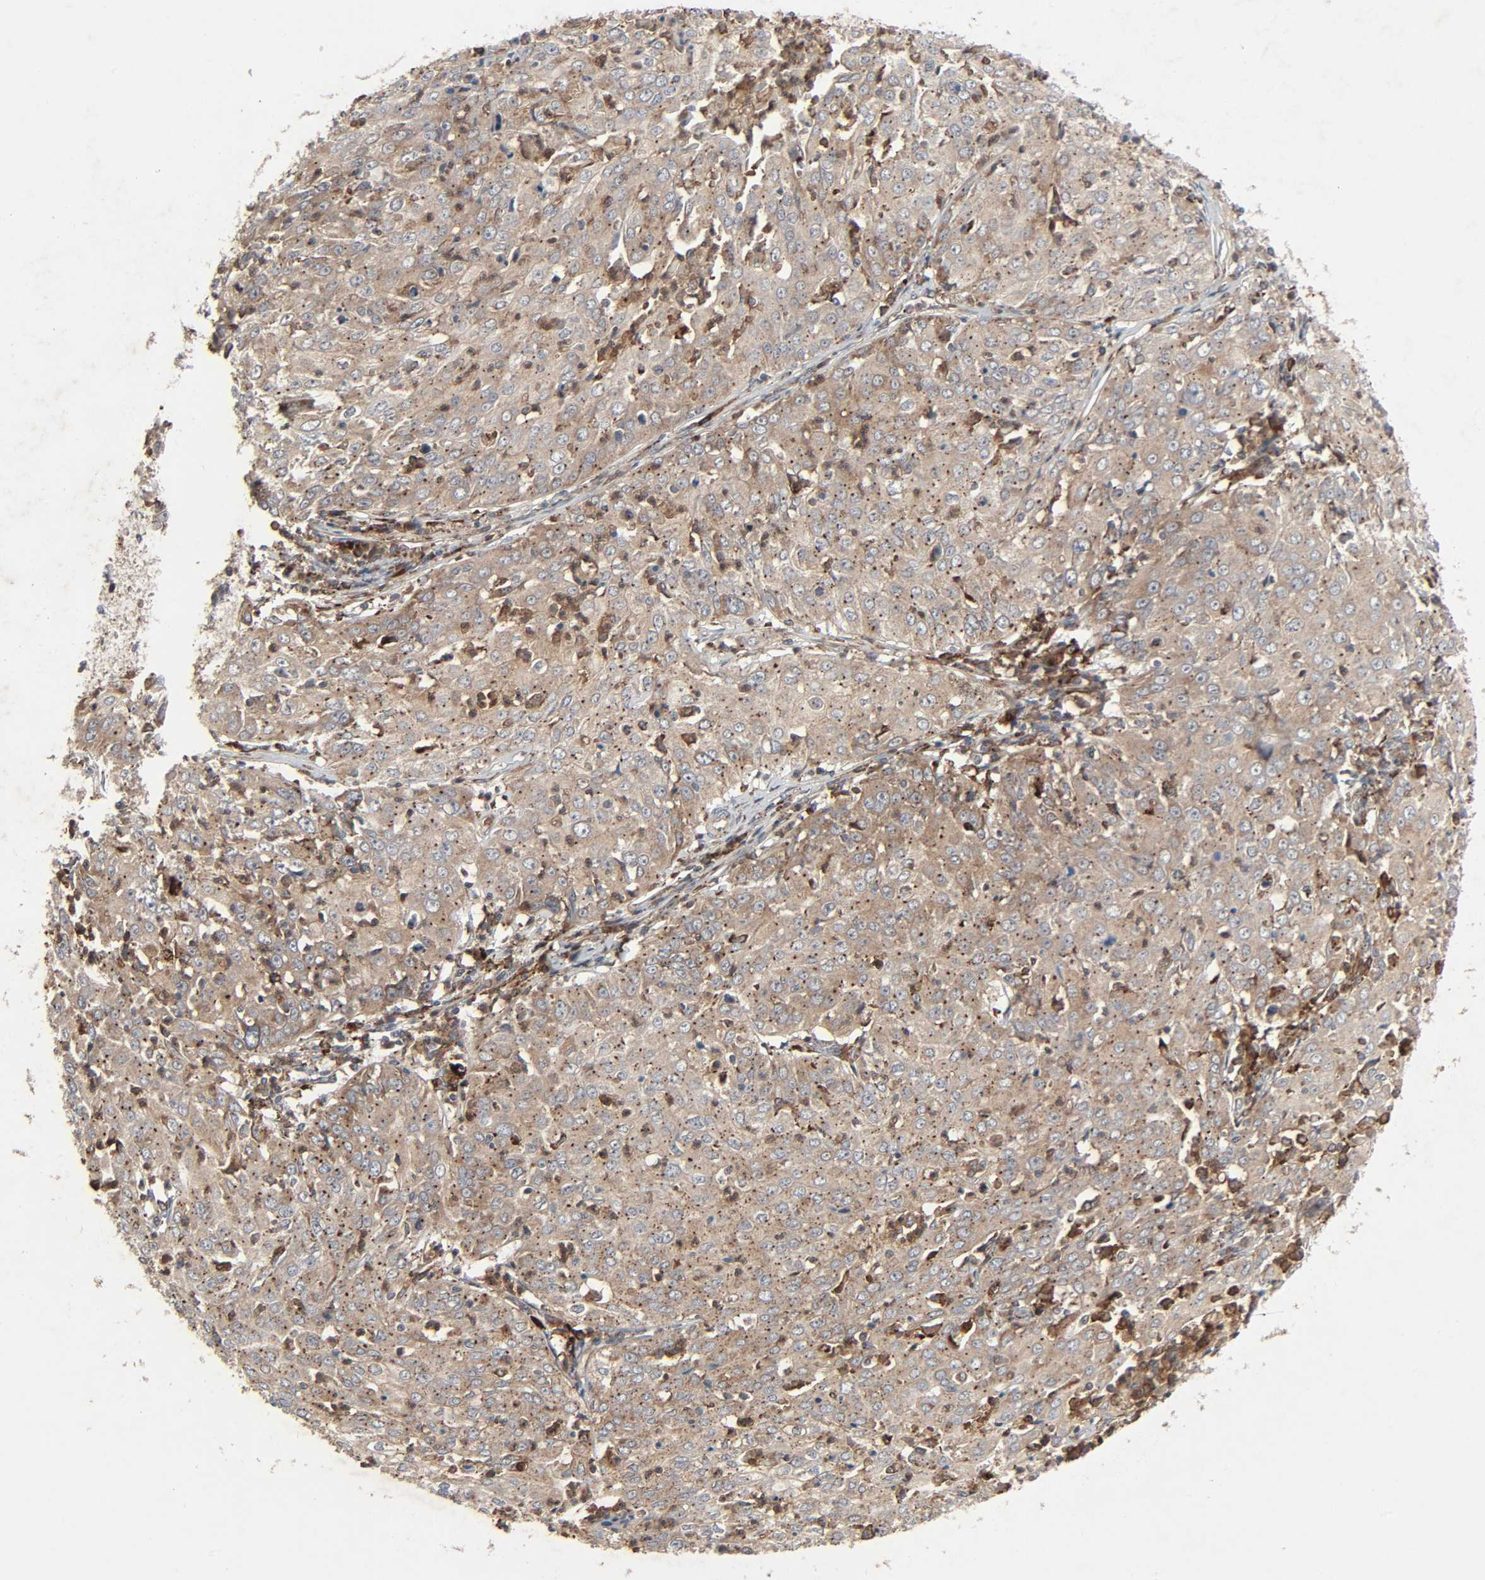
{"staining": {"intensity": "moderate", "quantity": ">75%", "location": "cytoplasmic/membranous"}, "tissue": "cervical cancer", "cell_type": "Tumor cells", "image_type": "cancer", "snomed": [{"axis": "morphology", "description": "Squamous cell carcinoma, NOS"}, {"axis": "topography", "description": "Cervix"}], "caption": "Immunohistochemical staining of human cervical cancer displays moderate cytoplasmic/membranous protein staining in approximately >75% of tumor cells.", "gene": "ADCY4", "patient": {"sex": "female", "age": 39}}